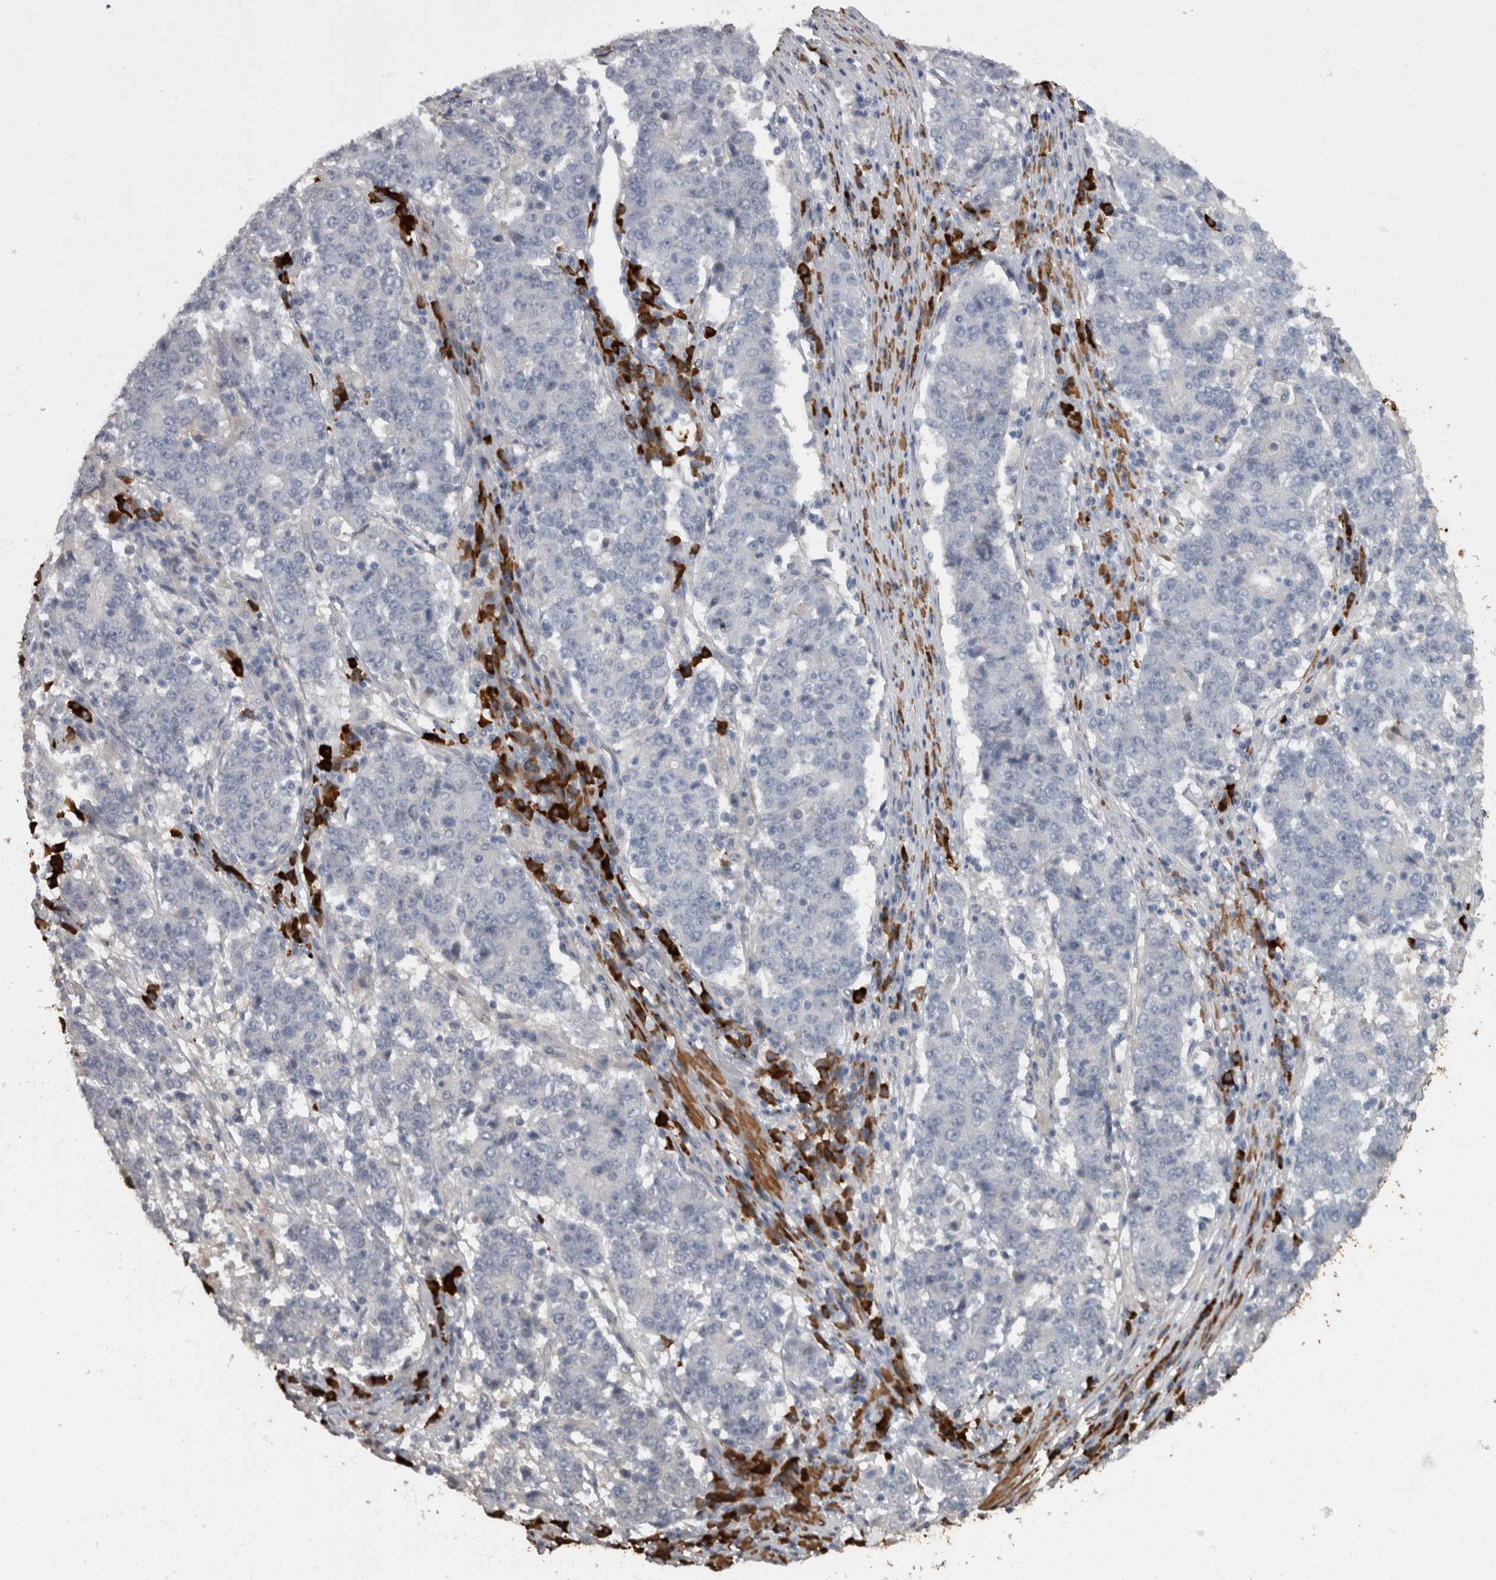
{"staining": {"intensity": "negative", "quantity": "none", "location": "none"}, "tissue": "stomach cancer", "cell_type": "Tumor cells", "image_type": "cancer", "snomed": [{"axis": "morphology", "description": "Adenocarcinoma, NOS"}, {"axis": "topography", "description": "Stomach"}], "caption": "Stomach adenocarcinoma was stained to show a protein in brown. There is no significant staining in tumor cells. (DAB (3,3'-diaminobenzidine) immunohistochemistry with hematoxylin counter stain).", "gene": "MASTL", "patient": {"sex": "male", "age": 59}}